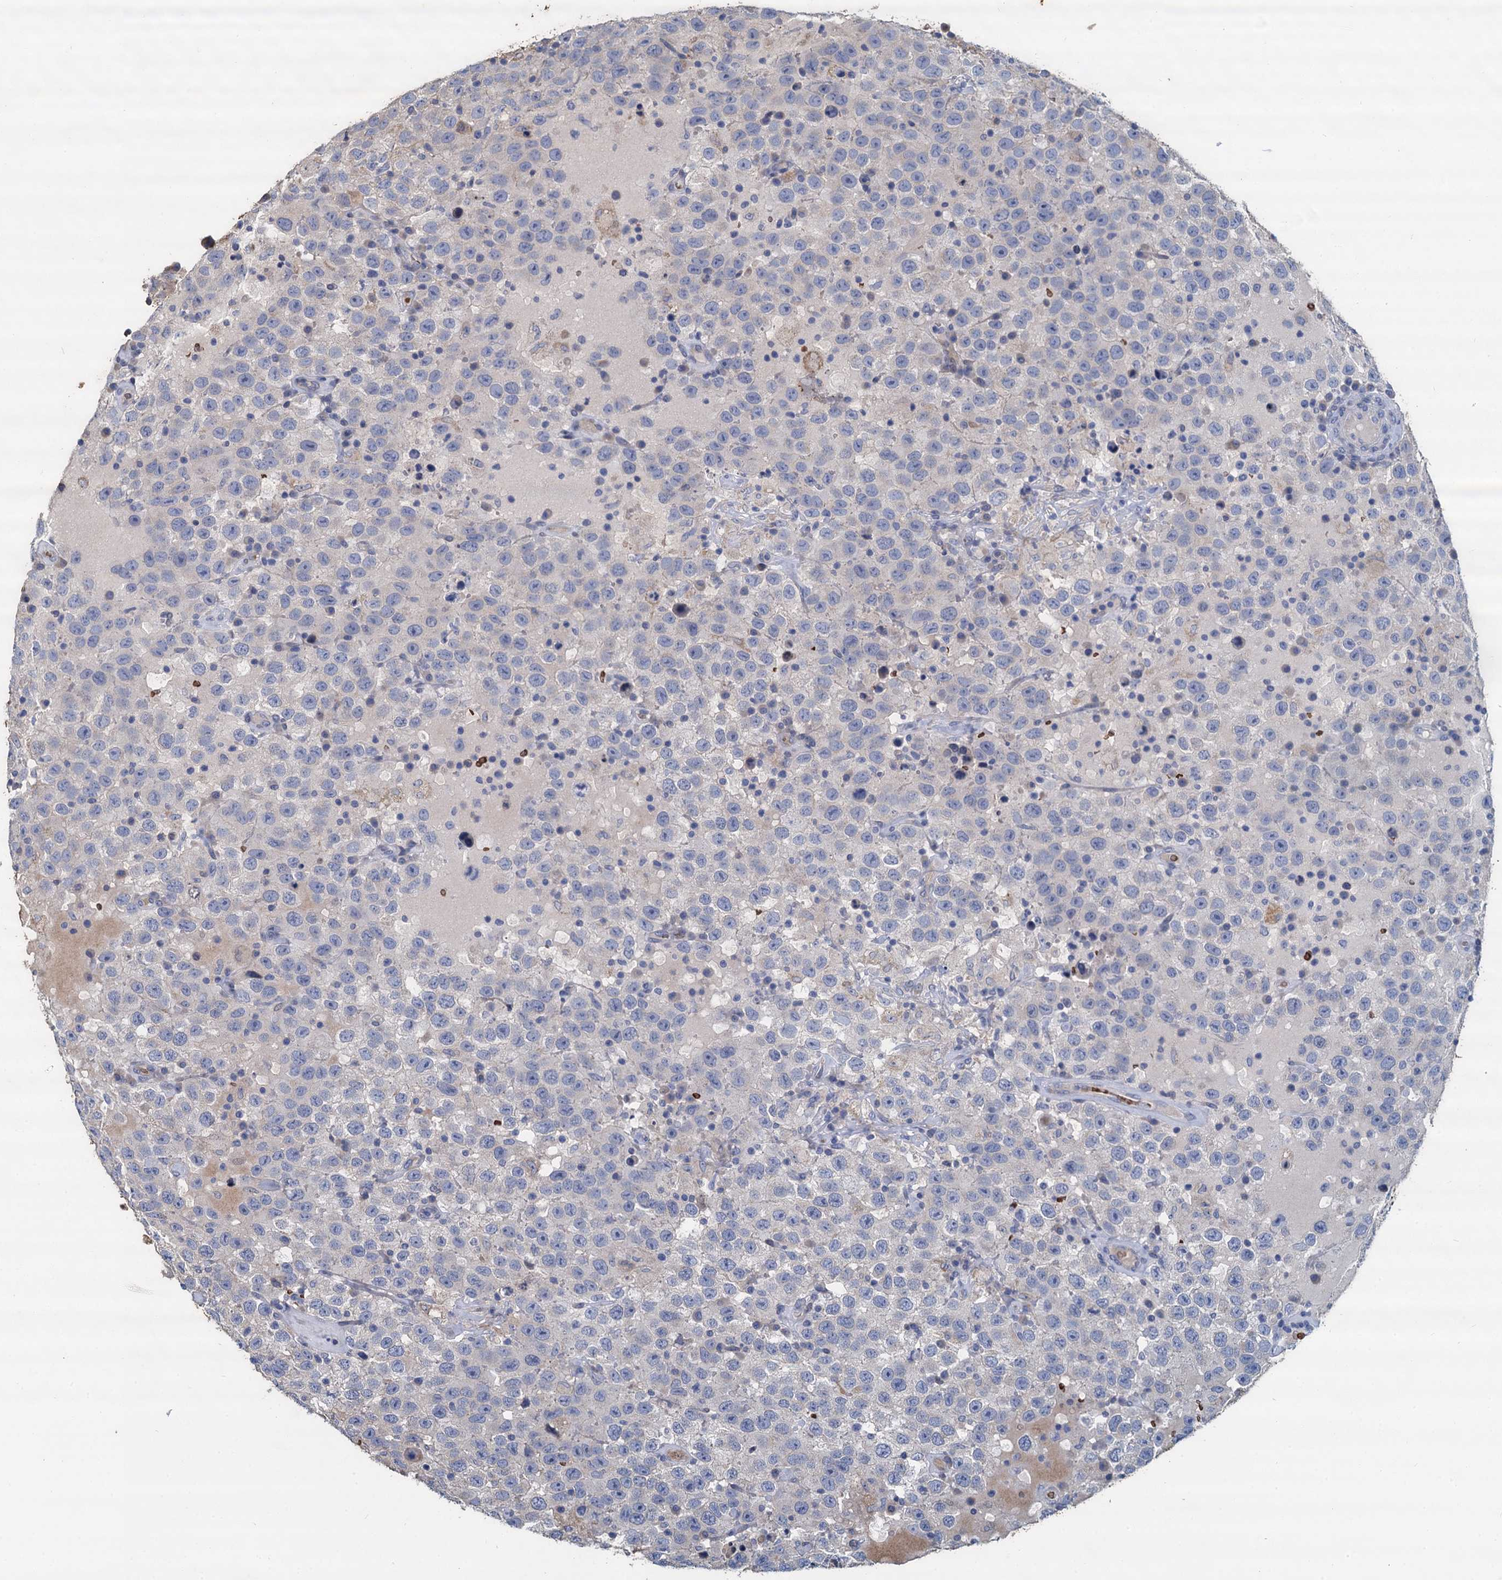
{"staining": {"intensity": "negative", "quantity": "none", "location": "none"}, "tissue": "testis cancer", "cell_type": "Tumor cells", "image_type": "cancer", "snomed": [{"axis": "morphology", "description": "Seminoma, NOS"}, {"axis": "topography", "description": "Testis"}], "caption": "A histopathology image of human testis cancer (seminoma) is negative for staining in tumor cells.", "gene": "TCTN2", "patient": {"sex": "male", "age": 41}}